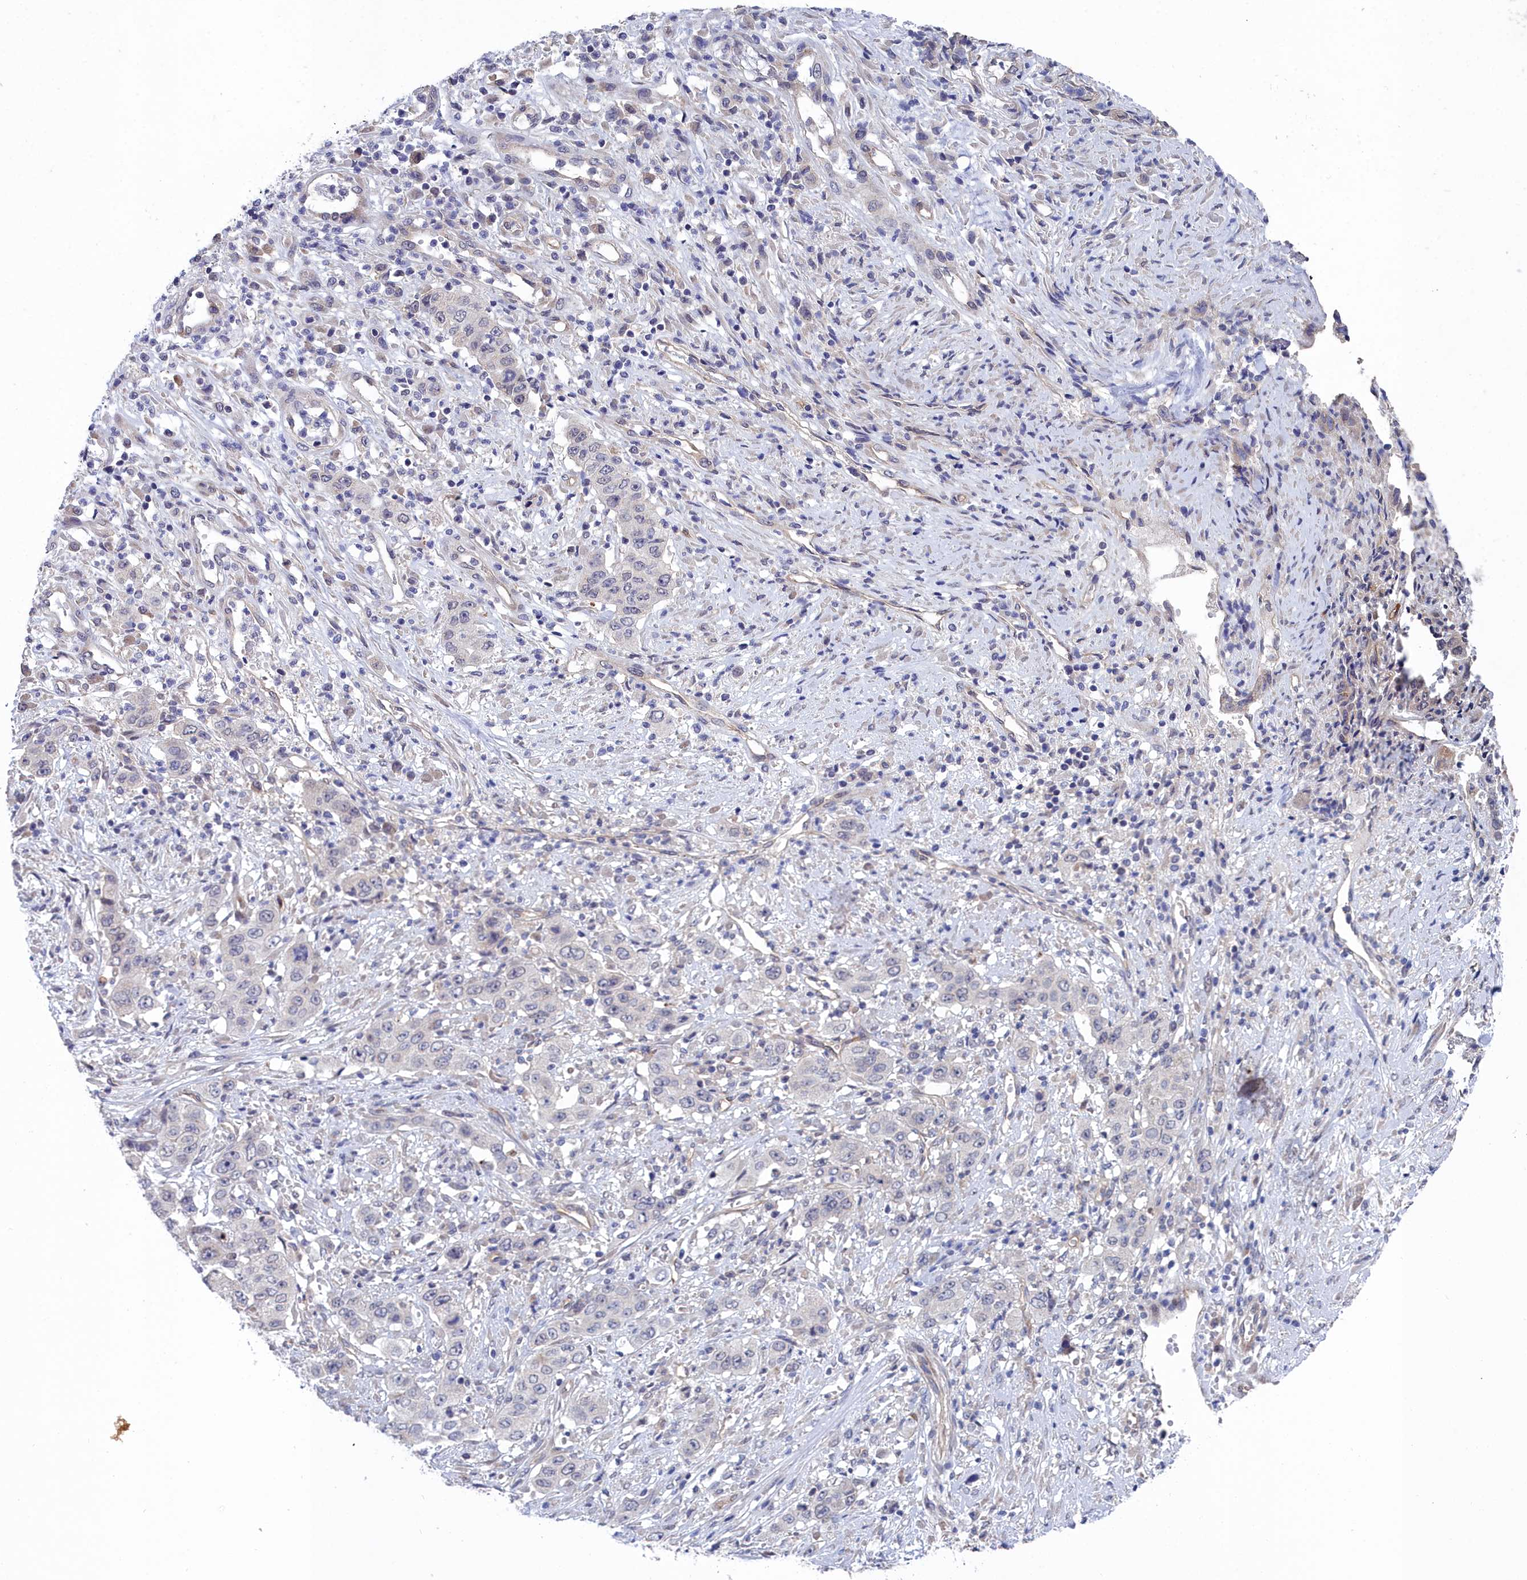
{"staining": {"intensity": "negative", "quantity": "none", "location": "none"}, "tissue": "stomach cancer", "cell_type": "Tumor cells", "image_type": "cancer", "snomed": [{"axis": "morphology", "description": "Adenocarcinoma, NOS"}, {"axis": "topography", "description": "Stomach, upper"}], "caption": "Stomach adenocarcinoma stained for a protein using immunohistochemistry (IHC) shows no staining tumor cells.", "gene": "RDX", "patient": {"sex": "male", "age": 62}}